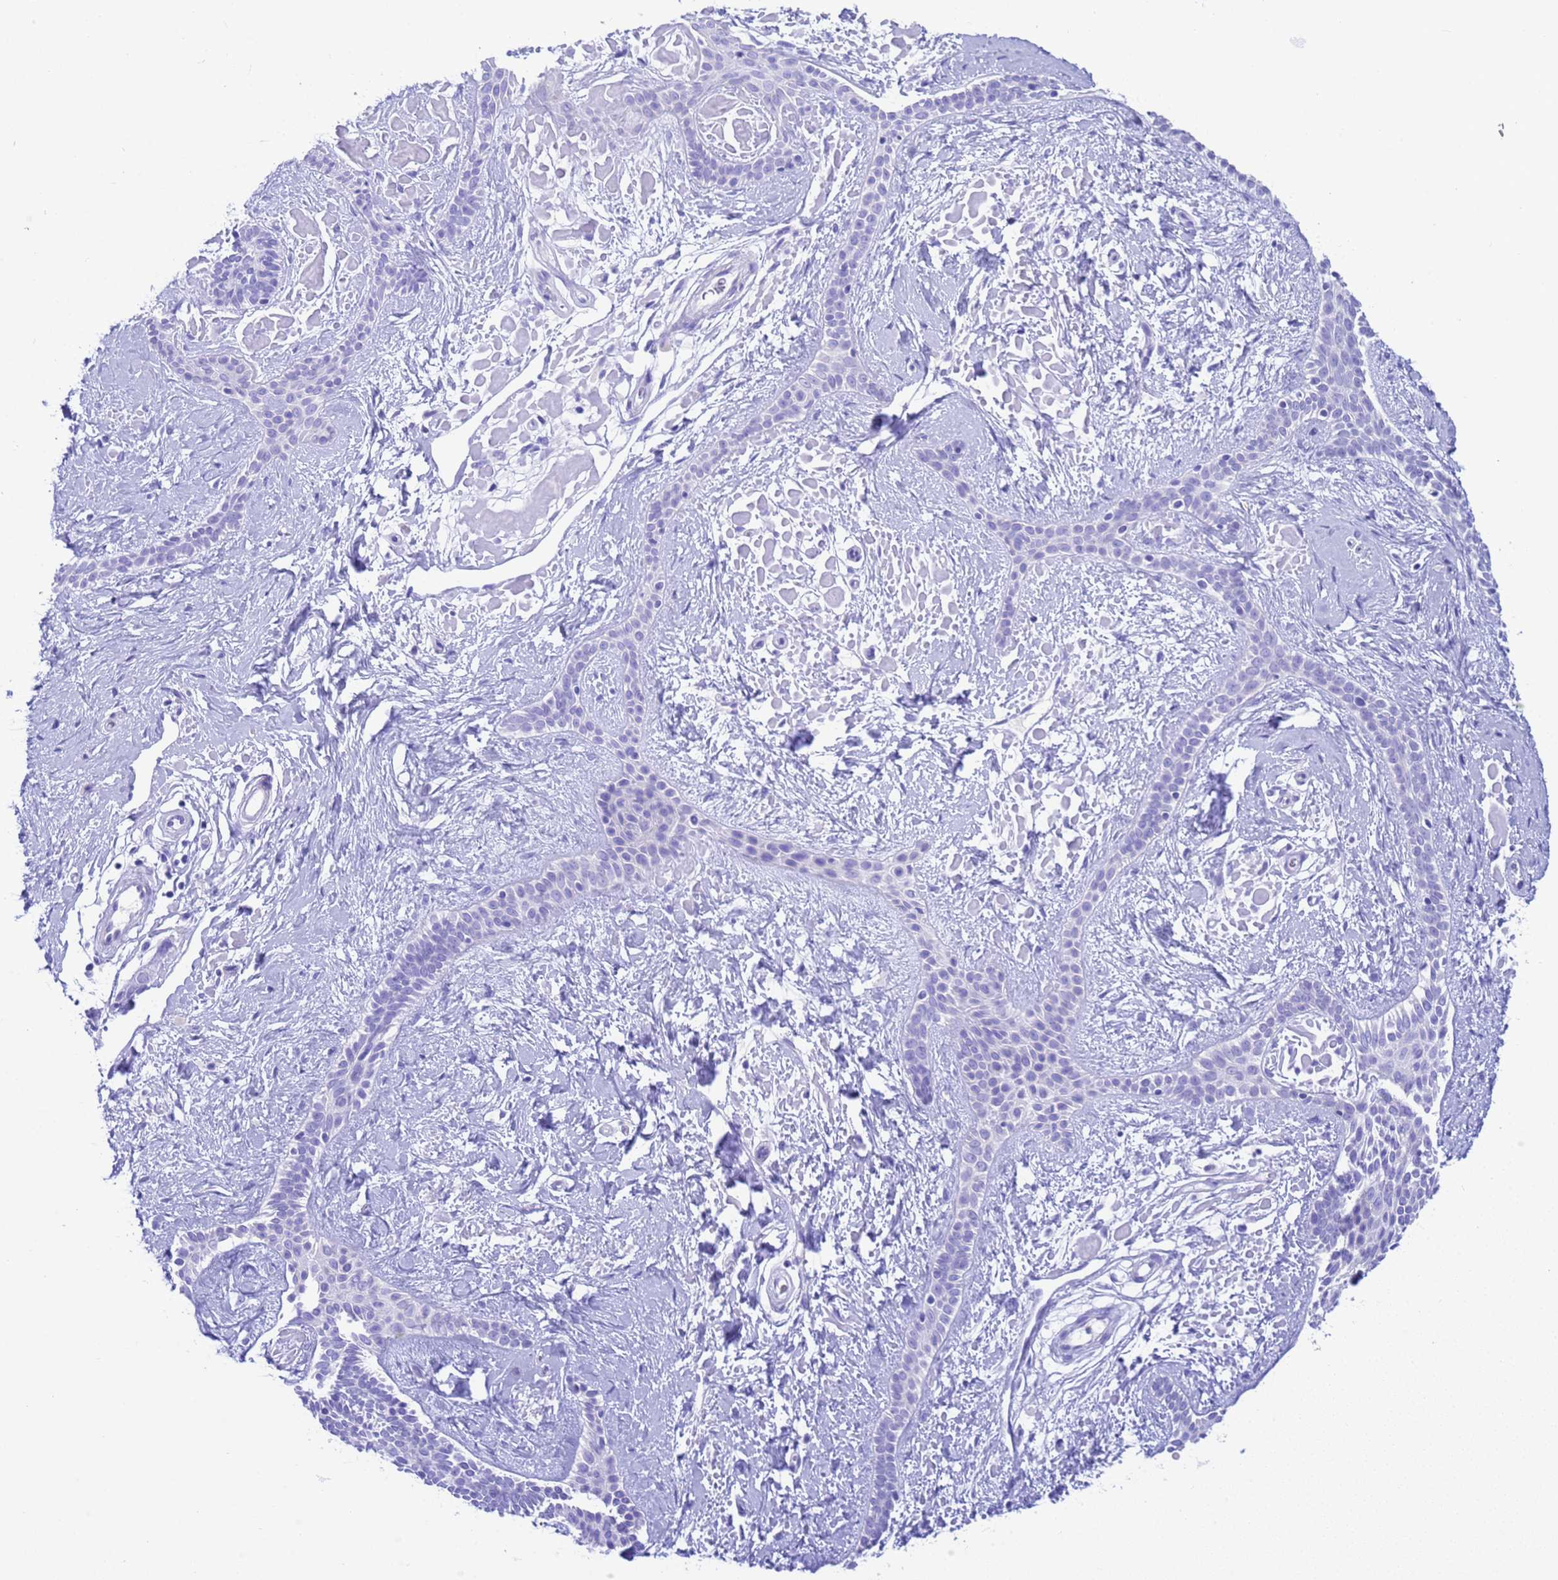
{"staining": {"intensity": "negative", "quantity": "none", "location": "none"}, "tissue": "skin cancer", "cell_type": "Tumor cells", "image_type": "cancer", "snomed": [{"axis": "morphology", "description": "Basal cell carcinoma"}, {"axis": "topography", "description": "Skin"}], "caption": "An image of human skin cancer (basal cell carcinoma) is negative for staining in tumor cells.", "gene": "USP38", "patient": {"sex": "male", "age": 78}}